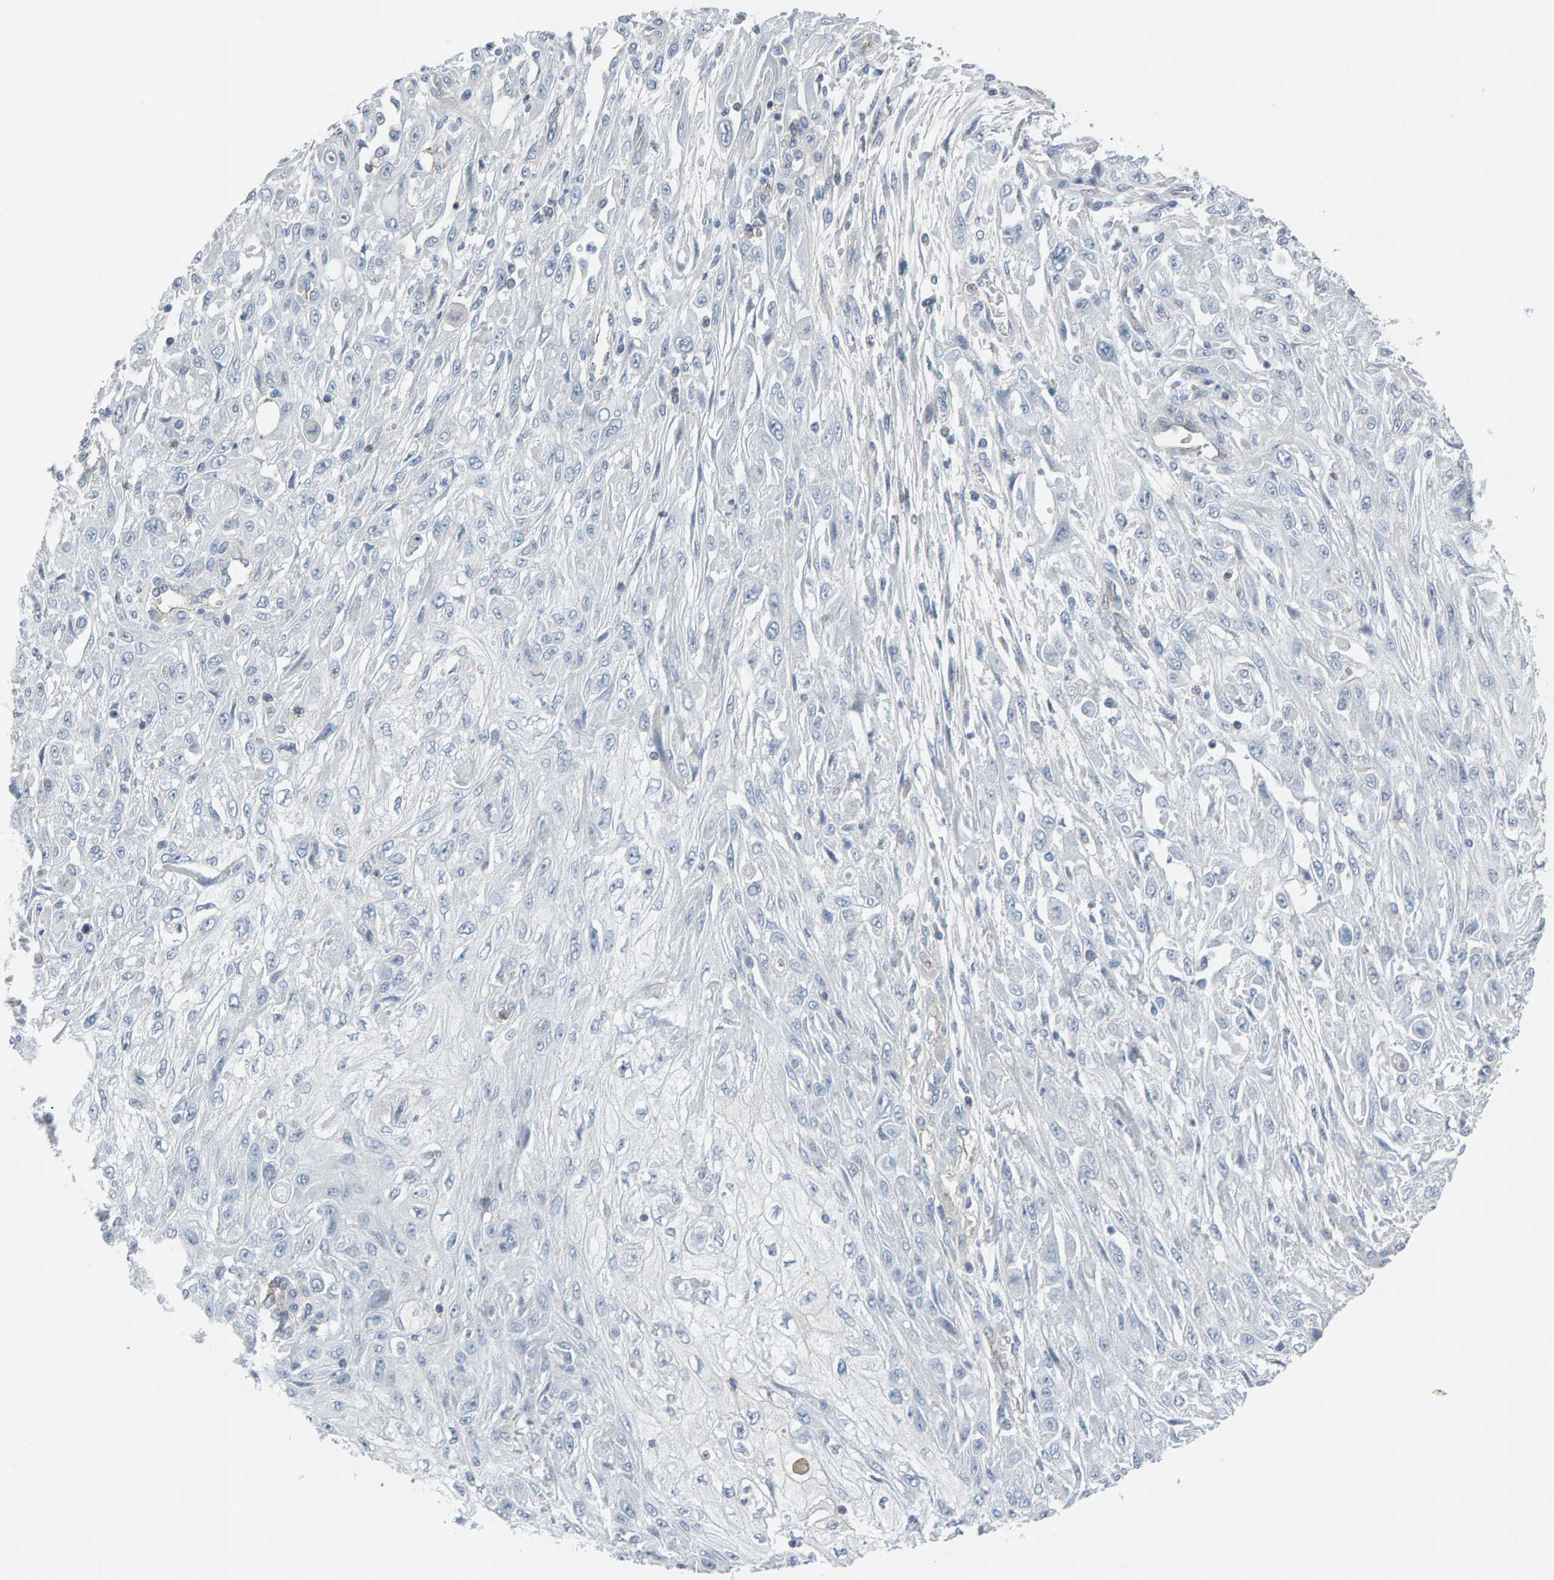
{"staining": {"intensity": "negative", "quantity": "none", "location": "none"}, "tissue": "skin cancer", "cell_type": "Tumor cells", "image_type": "cancer", "snomed": [{"axis": "morphology", "description": "Squamous cell carcinoma, NOS"}, {"axis": "morphology", "description": "Squamous cell carcinoma, metastatic, NOS"}, {"axis": "topography", "description": "Skin"}, {"axis": "topography", "description": "Lymph node"}], "caption": "This is an IHC image of skin cancer. There is no positivity in tumor cells.", "gene": "FYN", "patient": {"sex": "male", "age": 75}}